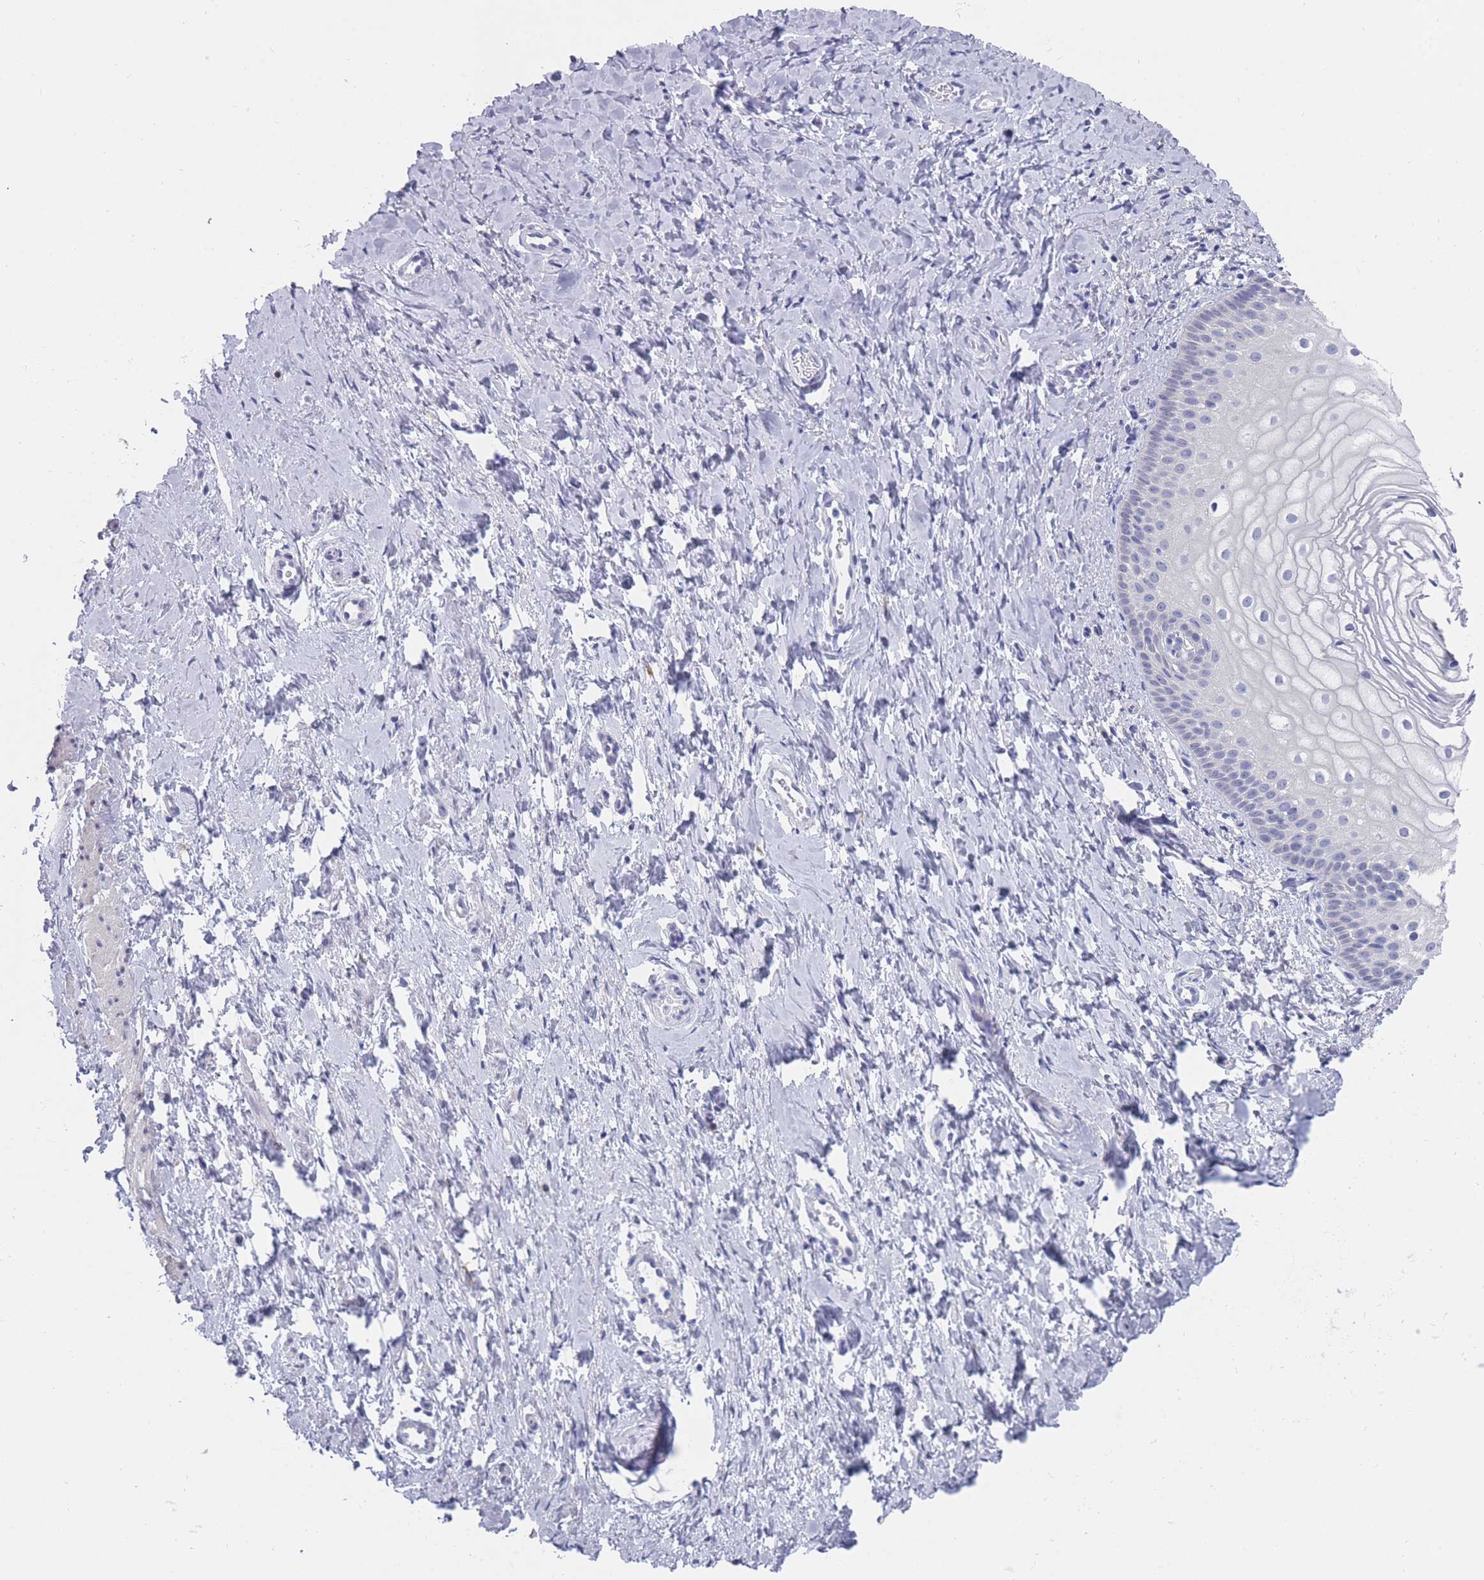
{"staining": {"intensity": "negative", "quantity": "none", "location": "none"}, "tissue": "vagina", "cell_type": "Squamous epithelial cells", "image_type": "normal", "snomed": [{"axis": "morphology", "description": "Normal tissue, NOS"}, {"axis": "topography", "description": "Vagina"}], "caption": "Histopathology image shows no significant protein staining in squamous epithelial cells of benign vagina. (DAB (3,3'-diaminobenzidine) IHC visualized using brightfield microscopy, high magnification).", "gene": "CYP51A1", "patient": {"sex": "female", "age": 56}}